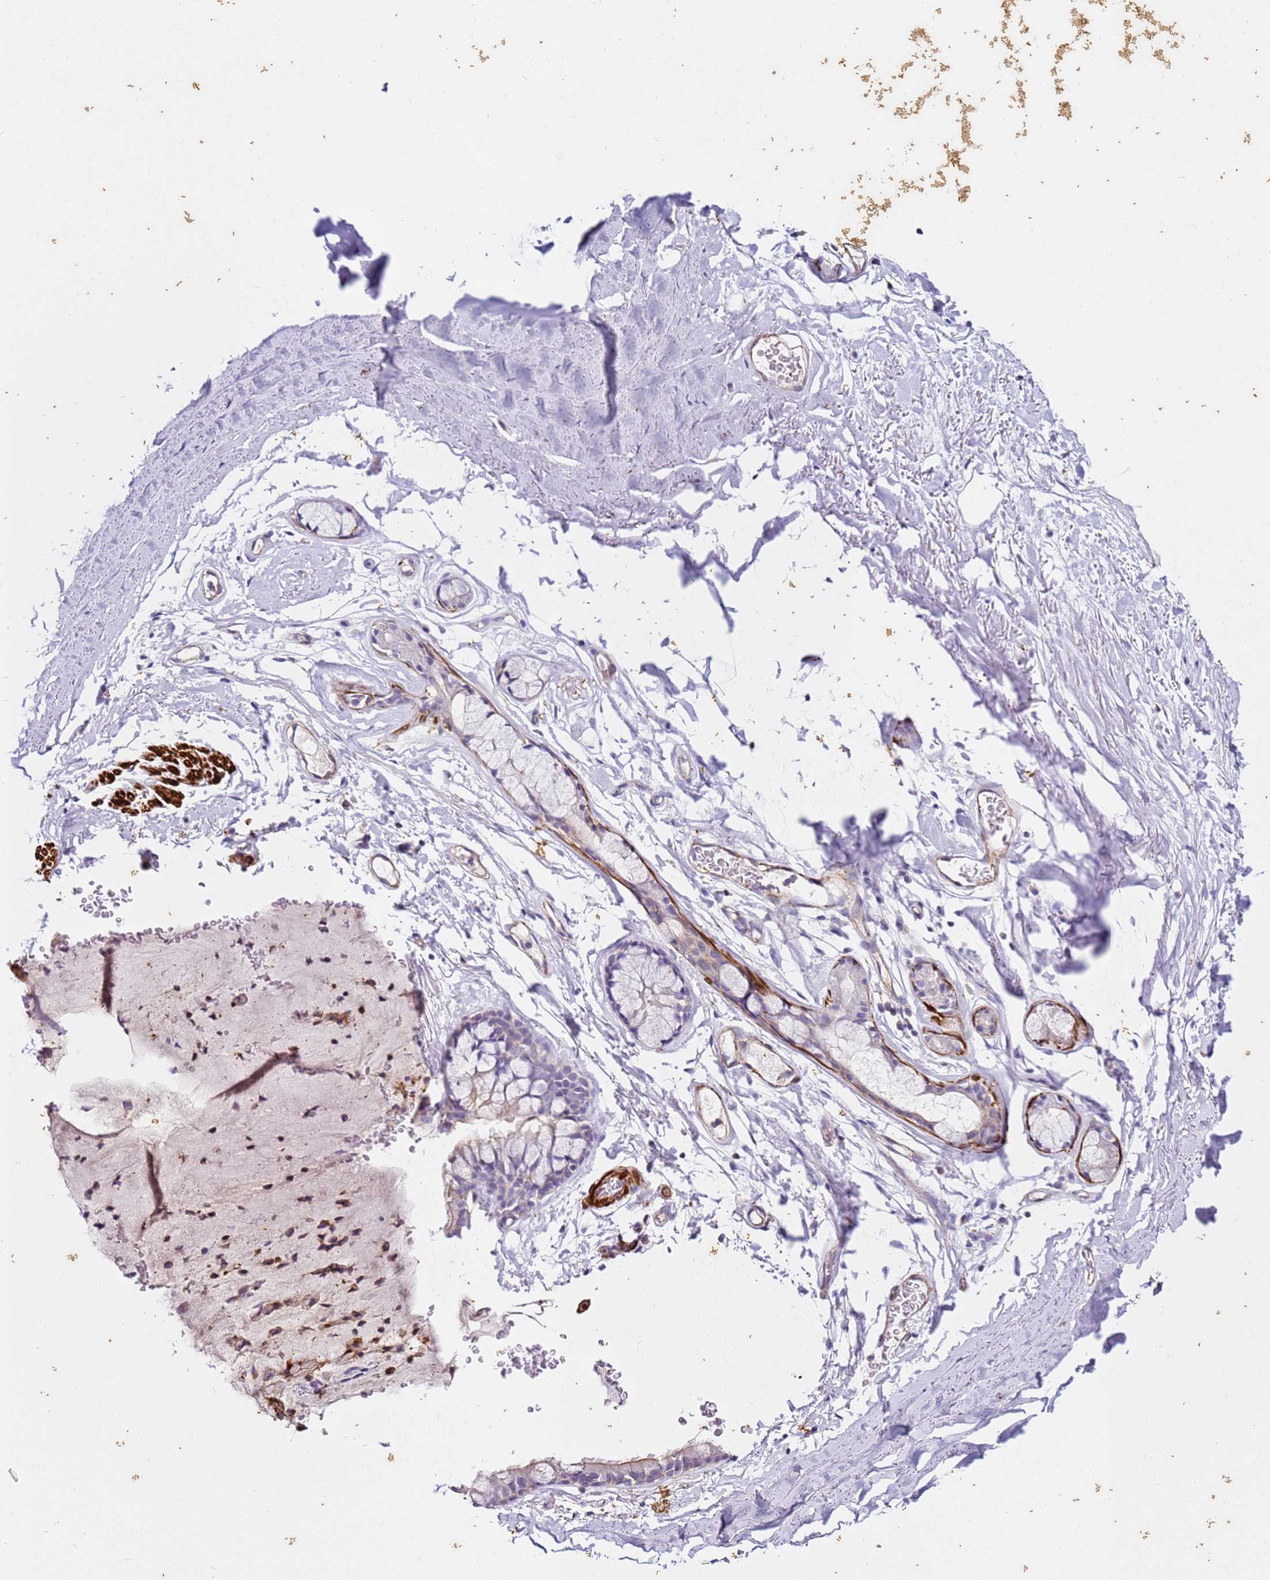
{"staining": {"intensity": "negative", "quantity": "none", "location": "none"}, "tissue": "adipose tissue", "cell_type": "Adipocytes", "image_type": "normal", "snomed": [{"axis": "morphology", "description": "Normal tissue, NOS"}, {"axis": "topography", "description": "Lymph node"}, {"axis": "topography", "description": "Bronchus"}], "caption": "Benign adipose tissue was stained to show a protein in brown. There is no significant expression in adipocytes.", "gene": "ZNF671", "patient": {"sex": "male", "age": 63}}